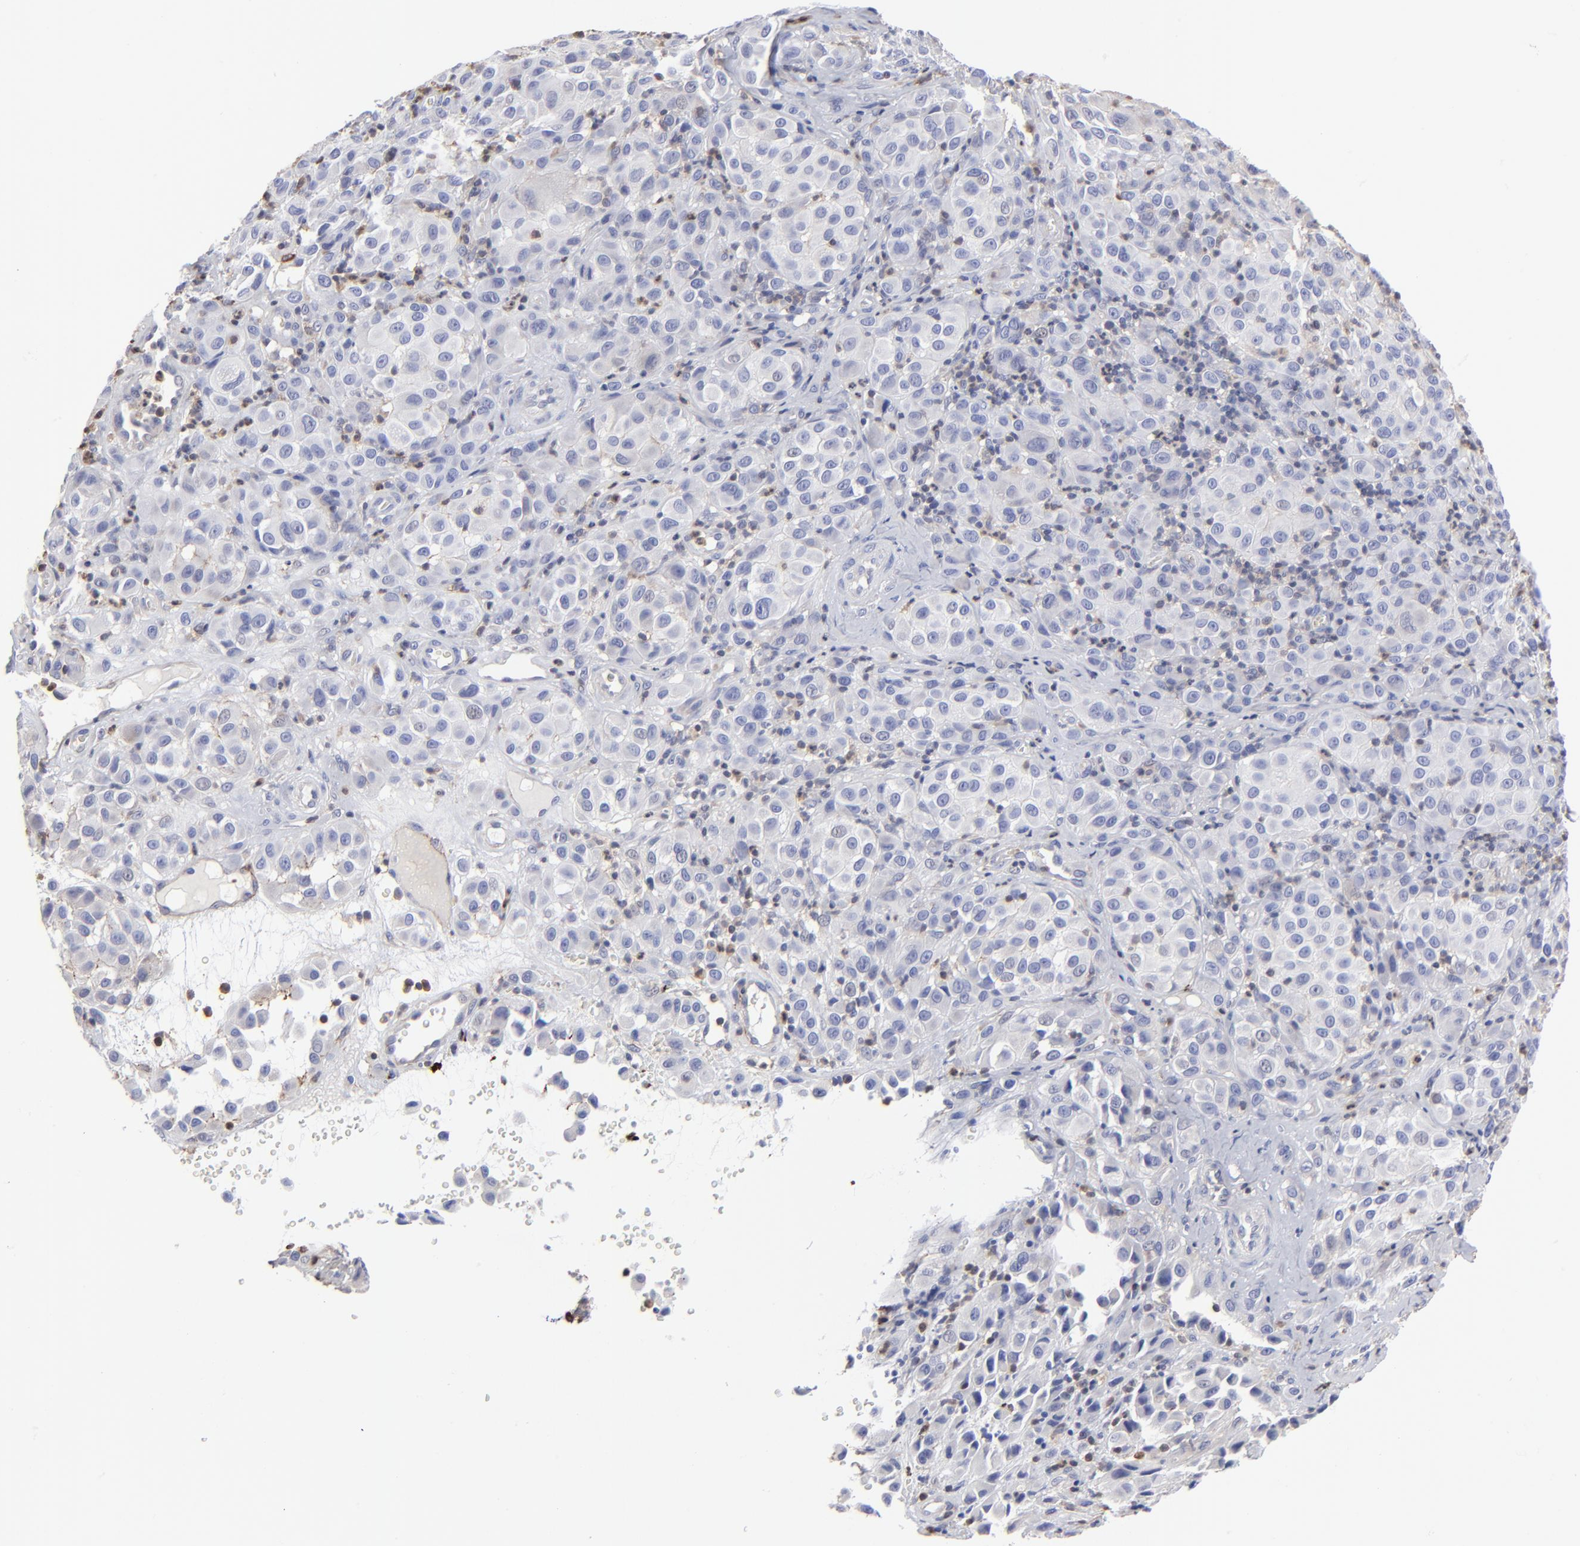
{"staining": {"intensity": "negative", "quantity": "none", "location": "none"}, "tissue": "melanoma", "cell_type": "Tumor cells", "image_type": "cancer", "snomed": [{"axis": "morphology", "description": "Malignant melanoma, NOS"}, {"axis": "topography", "description": "Skin"}], "caption": "IHC image of malignant melanoma stained for a protein (brown), which displays no expression in tumor cells.", "gene": "TBXT", "patient": {"sex": "female", "age": 21}}